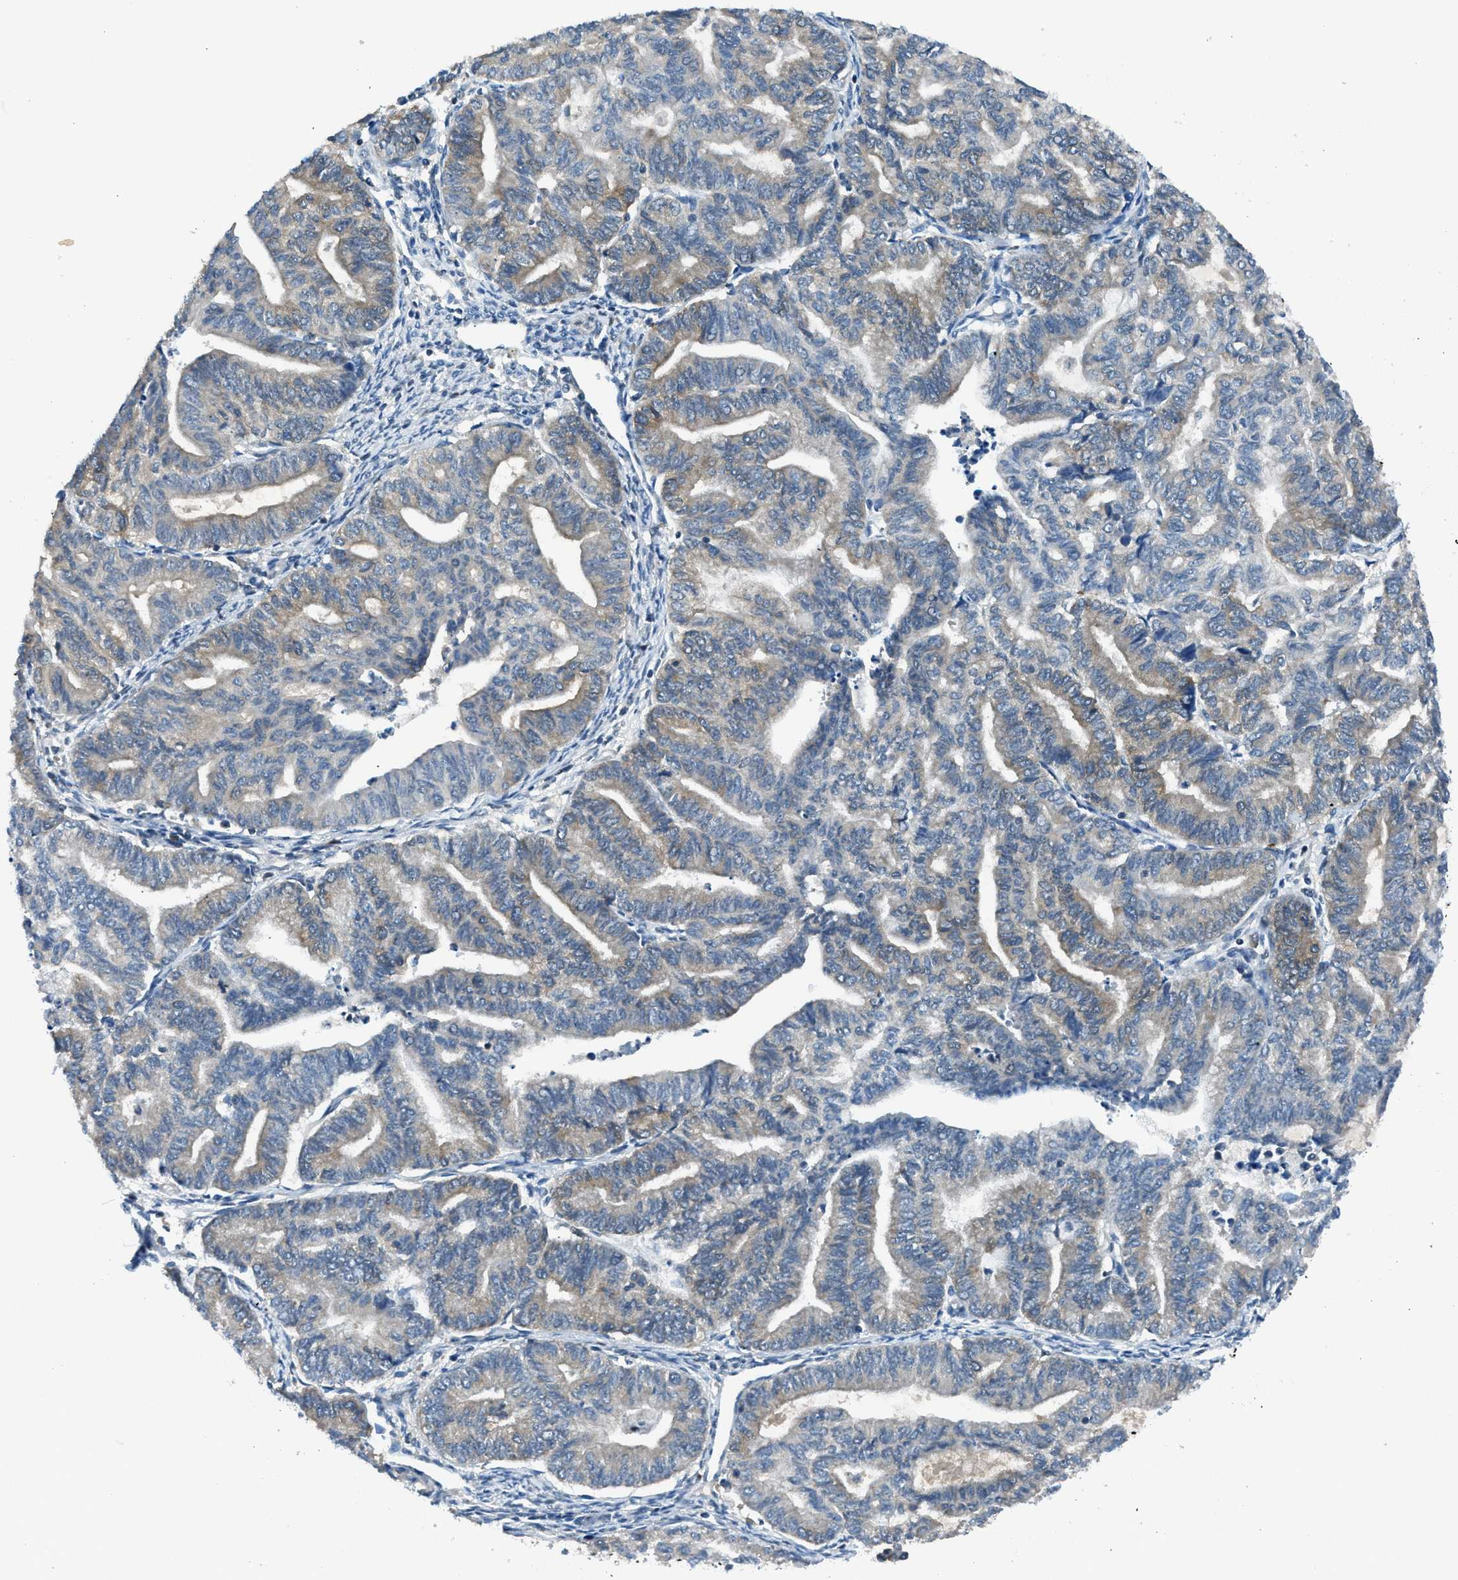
{"staining": {"intensity": "weak", "quantity": ">75%", "location": "cytoplasmic/membranous"}, "tissue": "endometrial cancer", "cell_type": "Tumor cells", "image_type": "cancer", "snomed": [{"axis": "morphology", "description": "Adenocarcinoma, NOS"}, {"axis": "topography", "description": "Endometrium"}], "caption": "Human adenocarcinoma (endometrial) stained with a protein marker reveals weak staining in tumor cells.", "gene": "LMLN", "patient": {"sex": "female", "age": 79}}